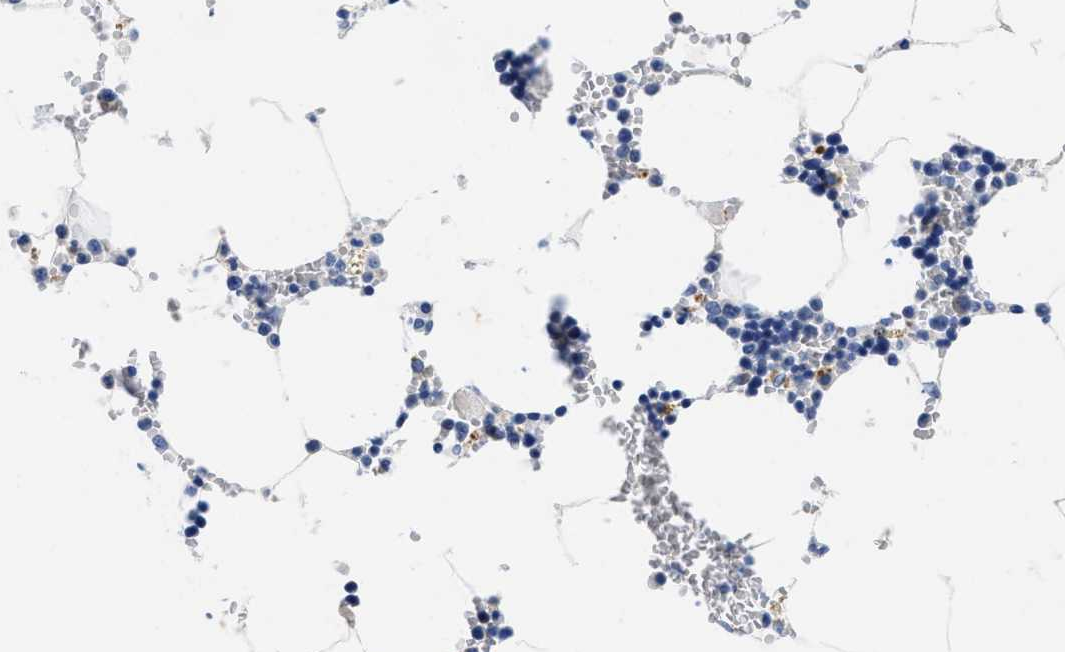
{"staining": {"intensity": "negative", "quantity": "none", "location": "none"}, "tissue": "bone marrow", "cell_type": "Hematopoietic cells", "image_type": "normal", "snomed": [{"axis": "morphology", "description": "Normal tissue, NOS"}, {"axis": "topography", "description": "Bone marrow"}], "caption": "Immunohistochemistry micrograph of unremarkable bone marrow stained for a protein (brown), which displays no staining in hematopoietic cells. (Stains: DAB immunohistochemistry with hematoxylin counter stain, Microscopy: brightfield microscopy at high magnification).", "gene": "TTC3", "patient": {"sex": "male", "age": 70}}